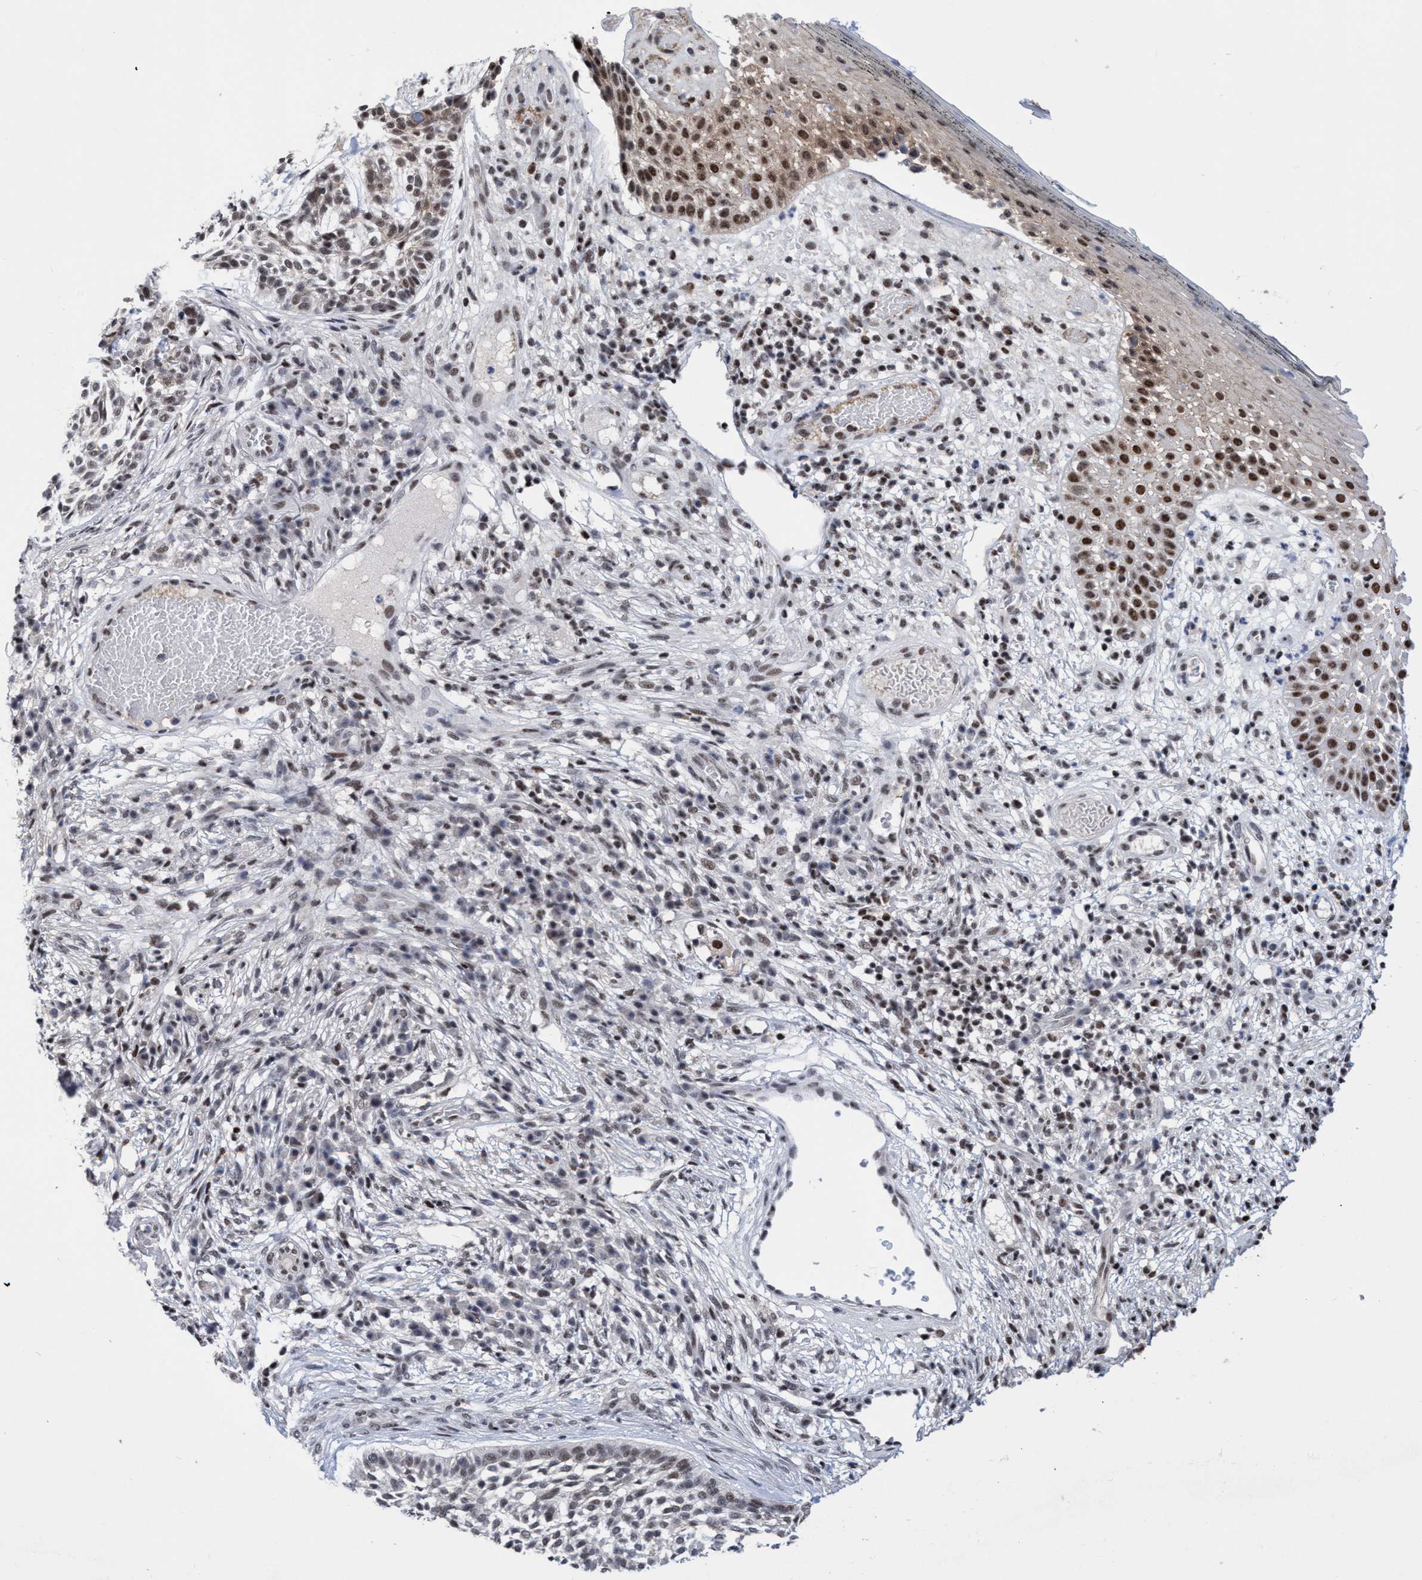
{"staining": {"intensity": "weak", "quantity": "25%-75%", "location": "nuclear"}, "tissue": "skin cancer", "cell_type": "Tumor cells", "image_type": "cancer", "snomed": [{"axis": "morphology", "description": "Basal cell carcinoma"}, {"axis": "topography", "description": "Skin"}], "caption": "Tumor cells show low levels of weak nuclear expression in about 25%-75% of cells in human skin cancer. (DAB IHC, brown staining for protein, blue staining for nuclei).", "gene": "C9orf78", "patient": {"sex": "female", "age": 64}}